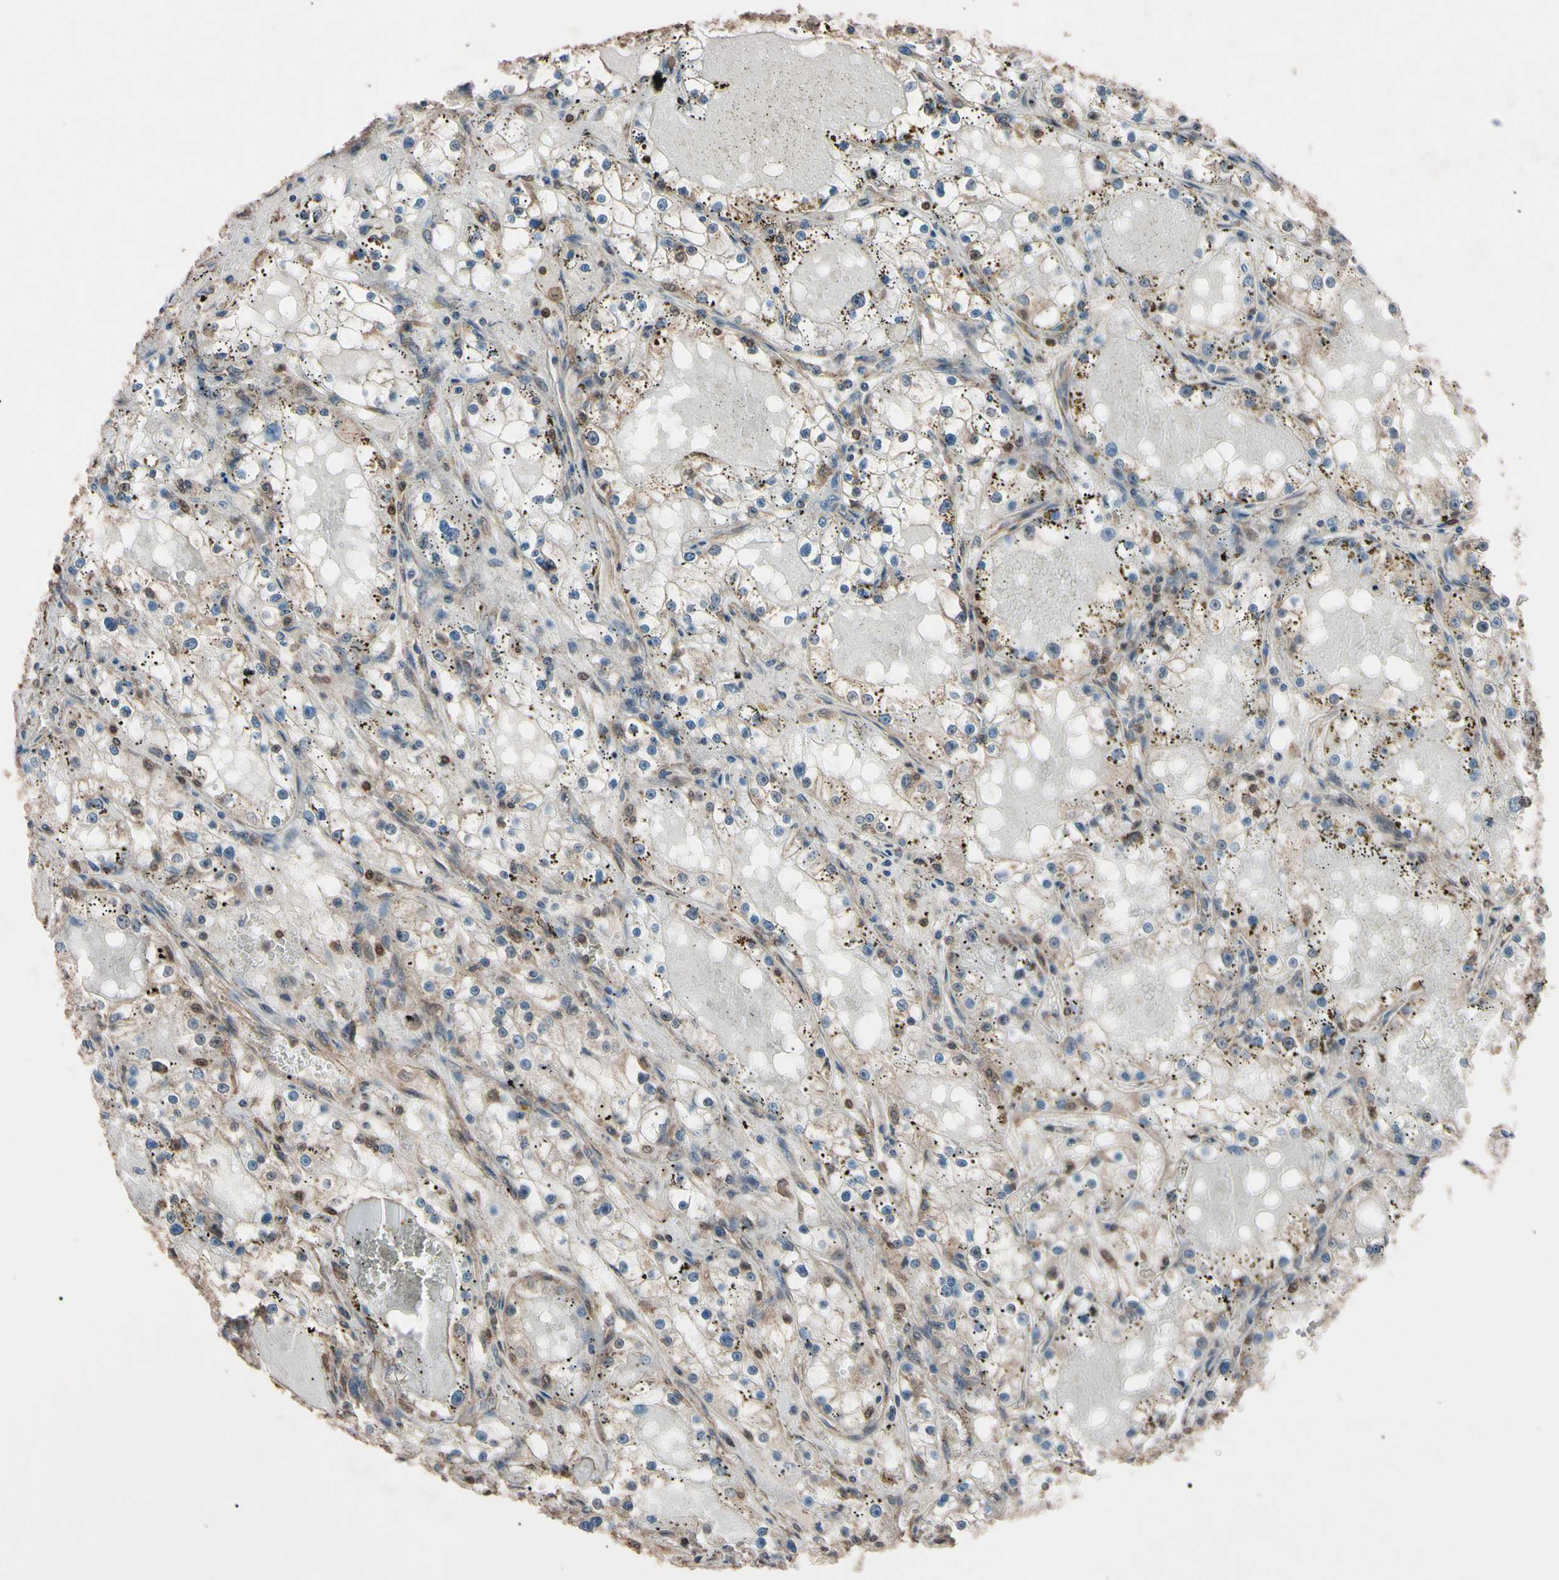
{"staining": {"intensity": "moderate", "quantity": "25%-75%", "location": "cytoplasmic/membranous,nuclear"}, "tissue": "renal cancer", "cell_type": "Tumor cells", "image_type": "cancer", "snomed": [{"axis": "morphology", "description": "Adenocarcinoma, NOS"}, {"axis": "topography", "description": "Kidney"}], "caption": "Tumor cells display medium levels of moderate cytoplasmic/membranous and nuclear staining in approximately 25%-75% of cells in human renal cancer.", "gene": "TNFRSF1A", "patient": {"sex": "male", "age": 56}}